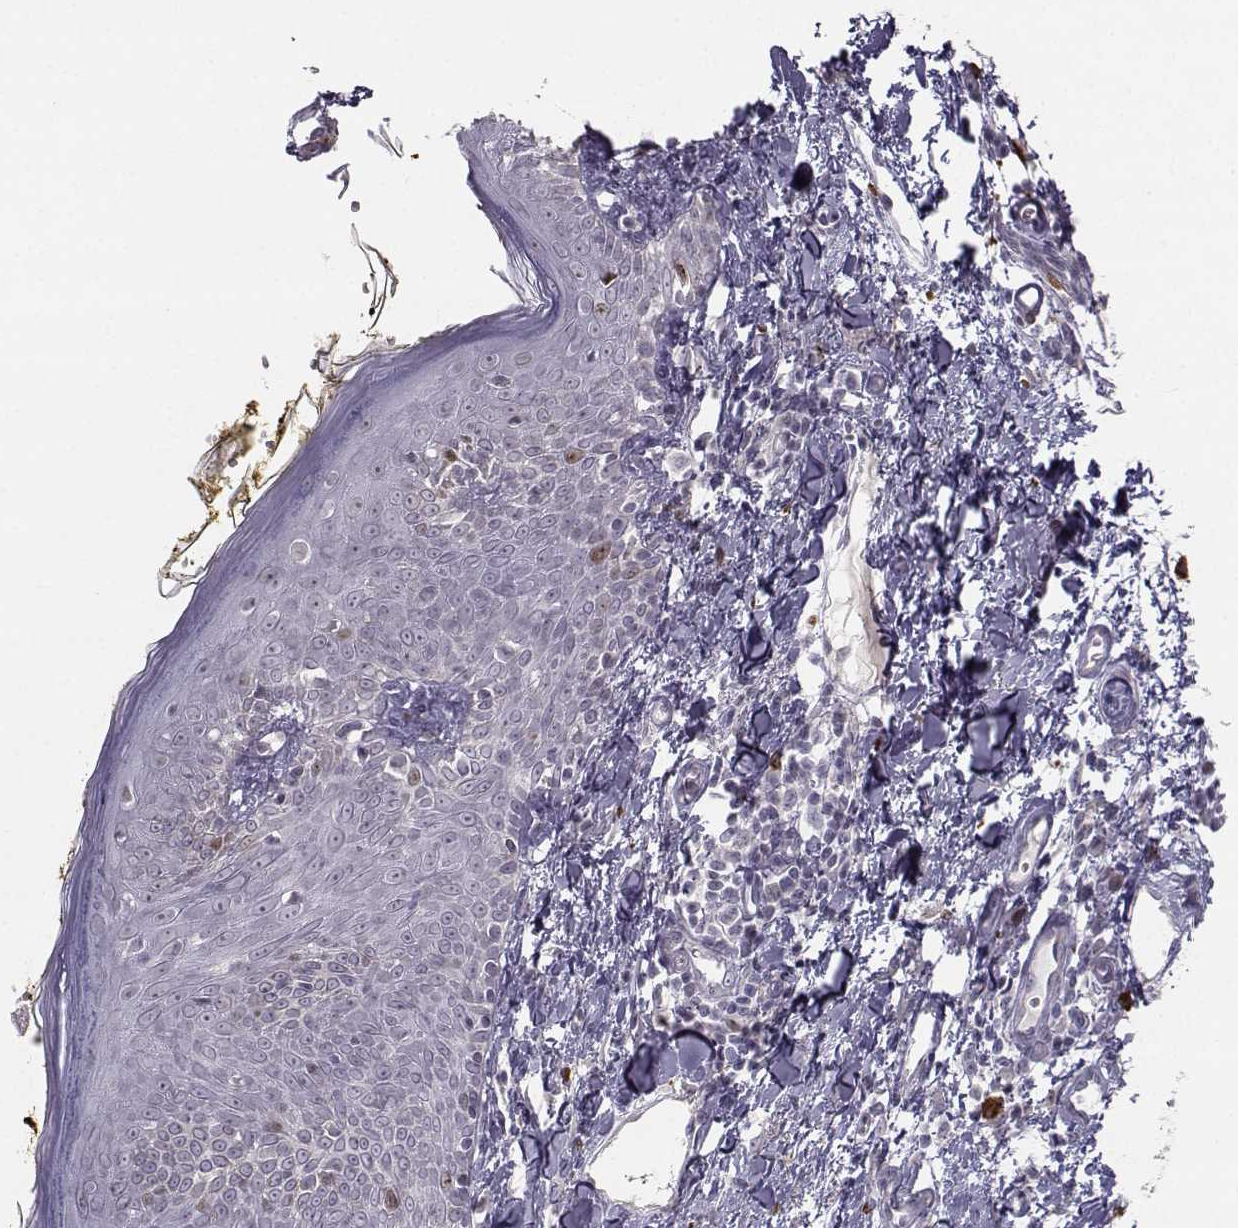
{"staining": {"intensity": "negative", "quantity": "none", "location": "none"}, "tissue": "skin", "cell_type": "Fibroblasts", "image_type": "normal", "snomed": [{"axis": "morphology", "description": "Normal tissue, NOS"}, {"axis": "topography", "description": "Skin"}], "caption": "Protein analysis of benign skin shows no significant staining in fibroblasts. (DAB (3,3'-diaminobenzidine) immunohistochemistry, high magnification).", "gene": "LRP8", "patient": {"sex": "male", "age": 76}}